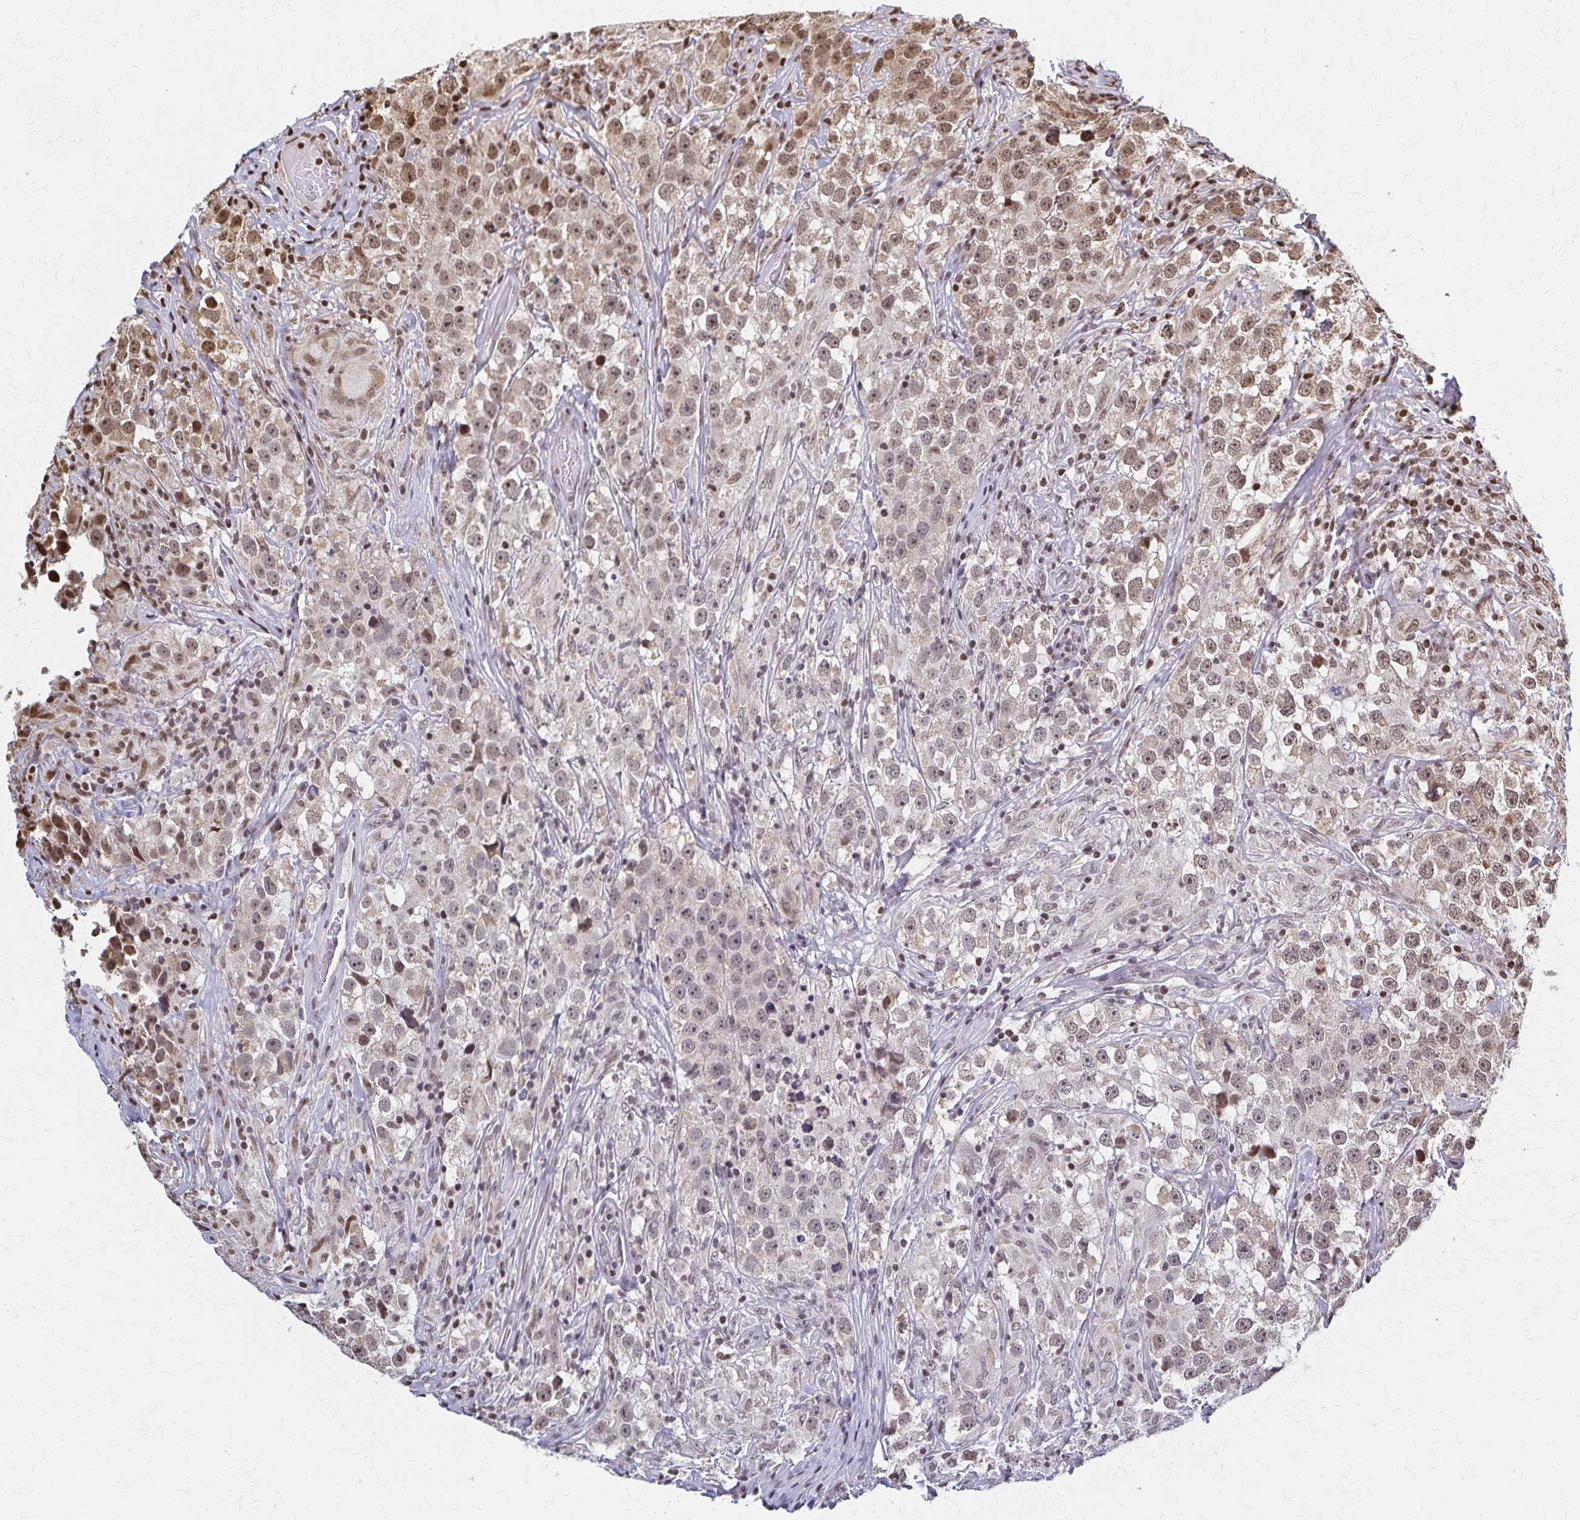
{"staining": {"intensity": "weak", "quantity": ">75%", "location": "nuclear"}, "tissue": "testis cancer", "cell_type": "Tumor cells", "image_type": "cancer", "snomed": [{"axis": "morphology", "description": "Seminoma, NOS"}, {"axis": "topography", "description": "Testis"}], "caption": "Tumor cells show weak nuclear expression in approximately >75% of cells in testis cancer.", "gene": "HOXA9", "patient": {"sex": "male", "age": 46}}